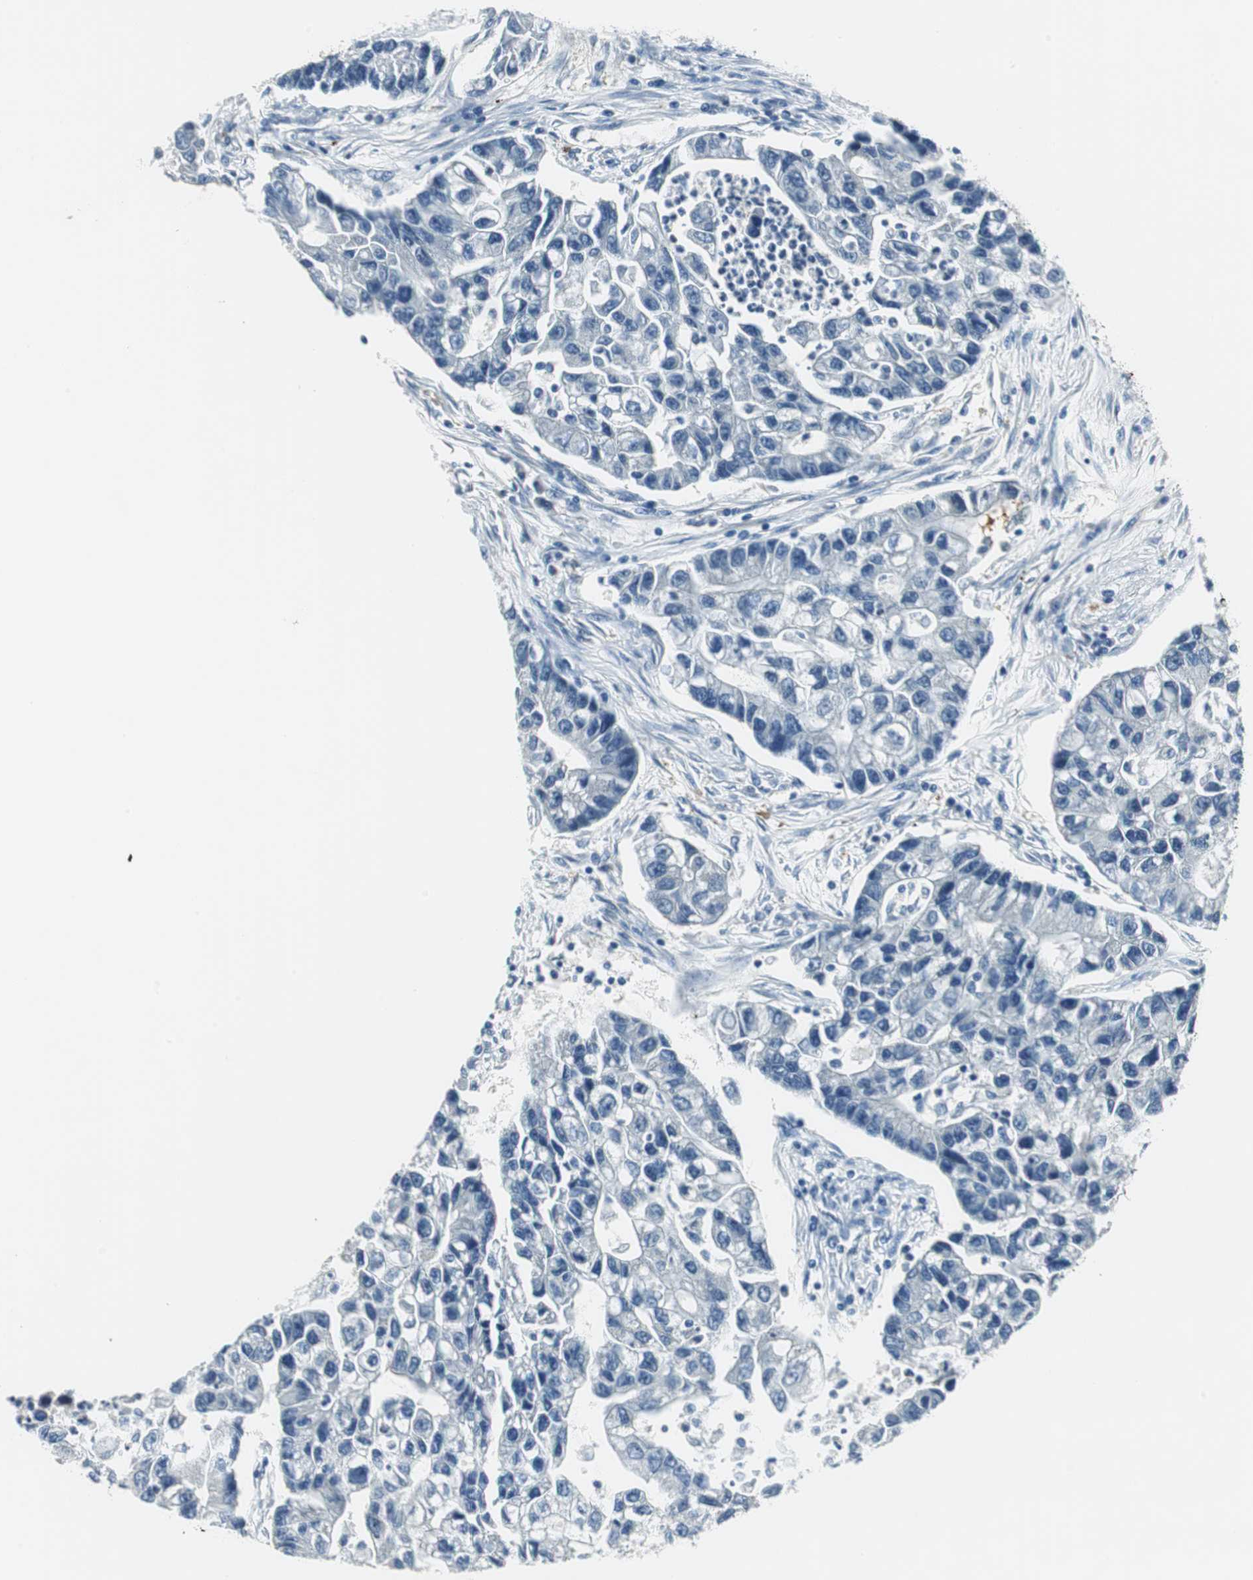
{"staining": {"intensity": "negative", "quantity": "none", "location": "none"}, "tissue": "lung cancer", "cell_type": "Tumor cells", "image_type": "cancer", "snomed": [{"axis": "morphology", "description": "Adenocarcinoma, NOS"}, {"axis": "topography", "description": "Lung"}], "caption": "Immunohistochemical staining of adenocarcinoma (lung) demonstrates no significant staining in tumor cells. (DAB (3,3'-diaminobenzidine) IHC, high magnification).", "gene": "ME1", "patient": {"sex": "female", "age": 51}}